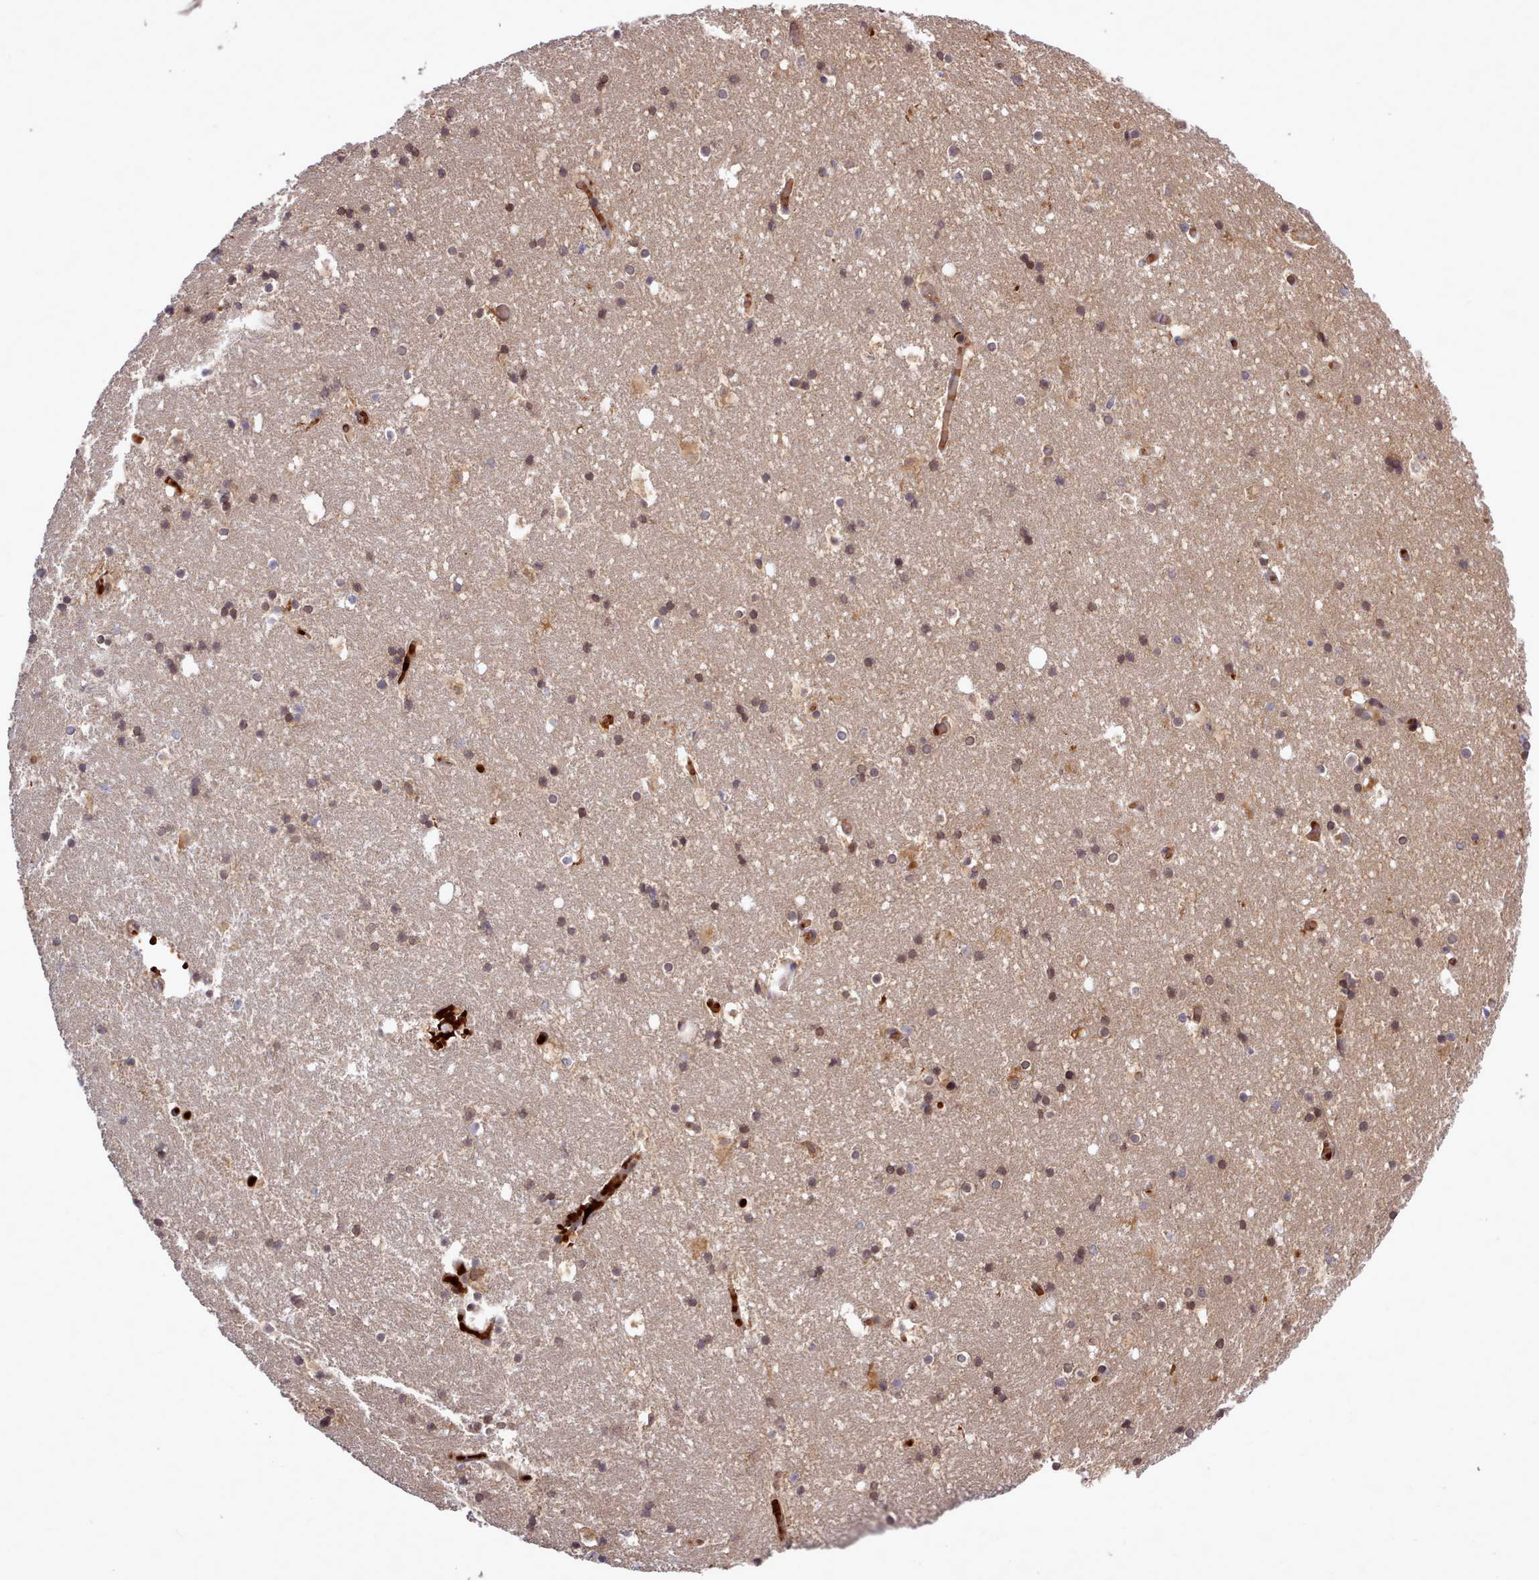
{"staining": {"intensity": "moderate", "quantity": "25%-75%", "location": "nuclear"}, "tissue": "hippocampus", "cell_type": "Glial cells", "image_type": "normal", "snomed": [{"axis": "morphology", "description": "Normal tissue, NOS"}, {"axis": "topography", "description": "Hippocampus"}], "caption": "Brown immunohistochemical staining in benign hippocampus demonstrates moderate nuclear positivity in approximately 25%-75% of glial cells.", "gene": "UBE2G1", "patient": {"sex": "female", "age": 52}}